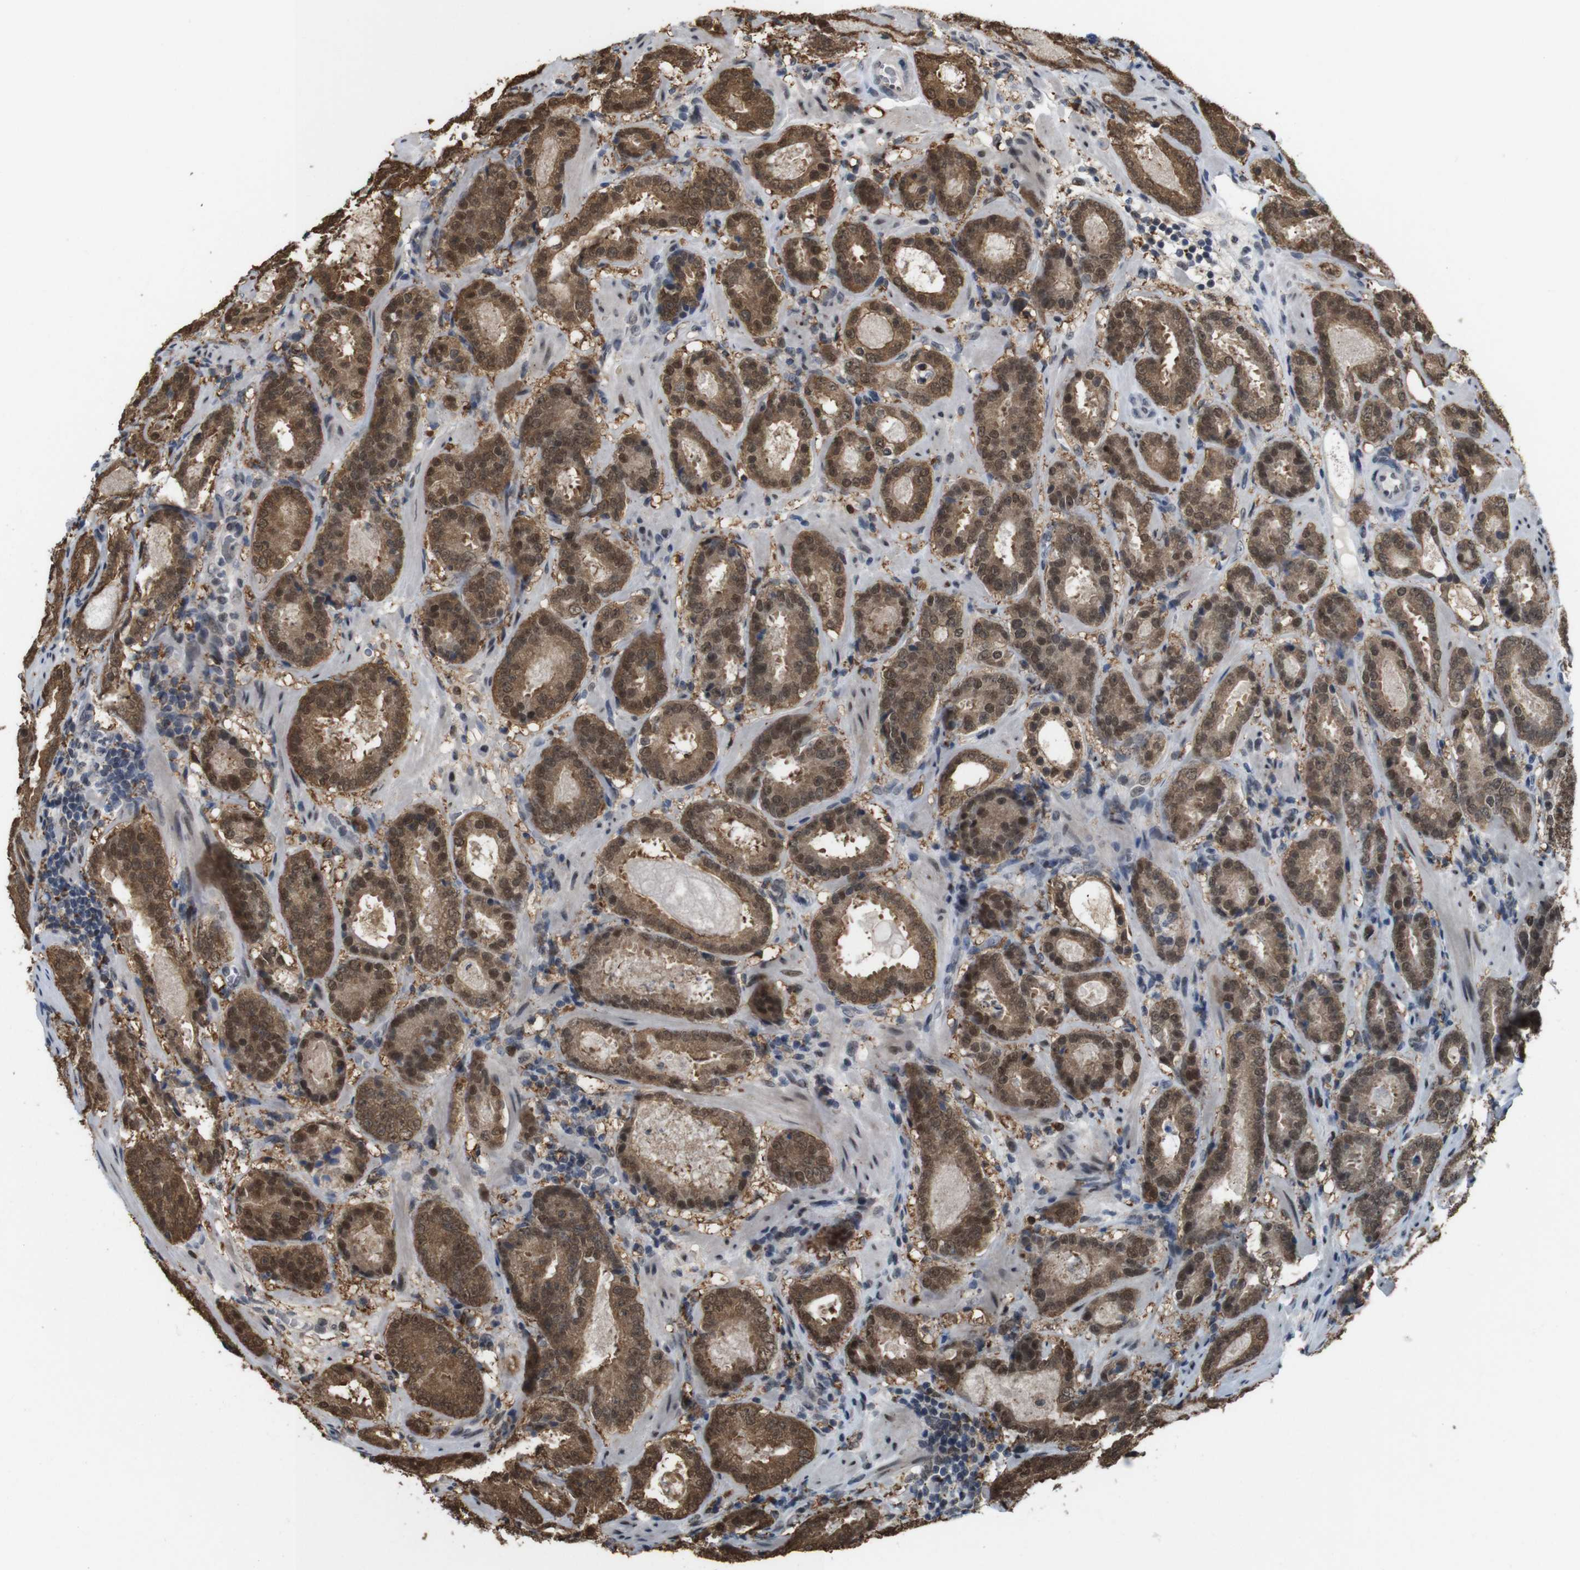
{"staining": {"intensity": "moderate", "quantity": ">75%", "location": "cytoplasmic/membranous,nuclear"}, "tissue": "prostate cancer", "cell_type": "Tumor cells", "image_type": "cancer", "snomed": [{"axis": "morphology", "description": "Adenocarcinoma, Low grade"}, {"axis": "topography", "description": "Prostate"}], "caption": "Immunohistochemical staining of prostate cancer (low-grade adenocarcinoma) exhibits medium levels of moderate cytoplasmic/membranous and nuclear protein positivity in approximately >75% of tumor cells.", "gene": "PNMA8A", "patient": {"sex": "male", "age": 69}}